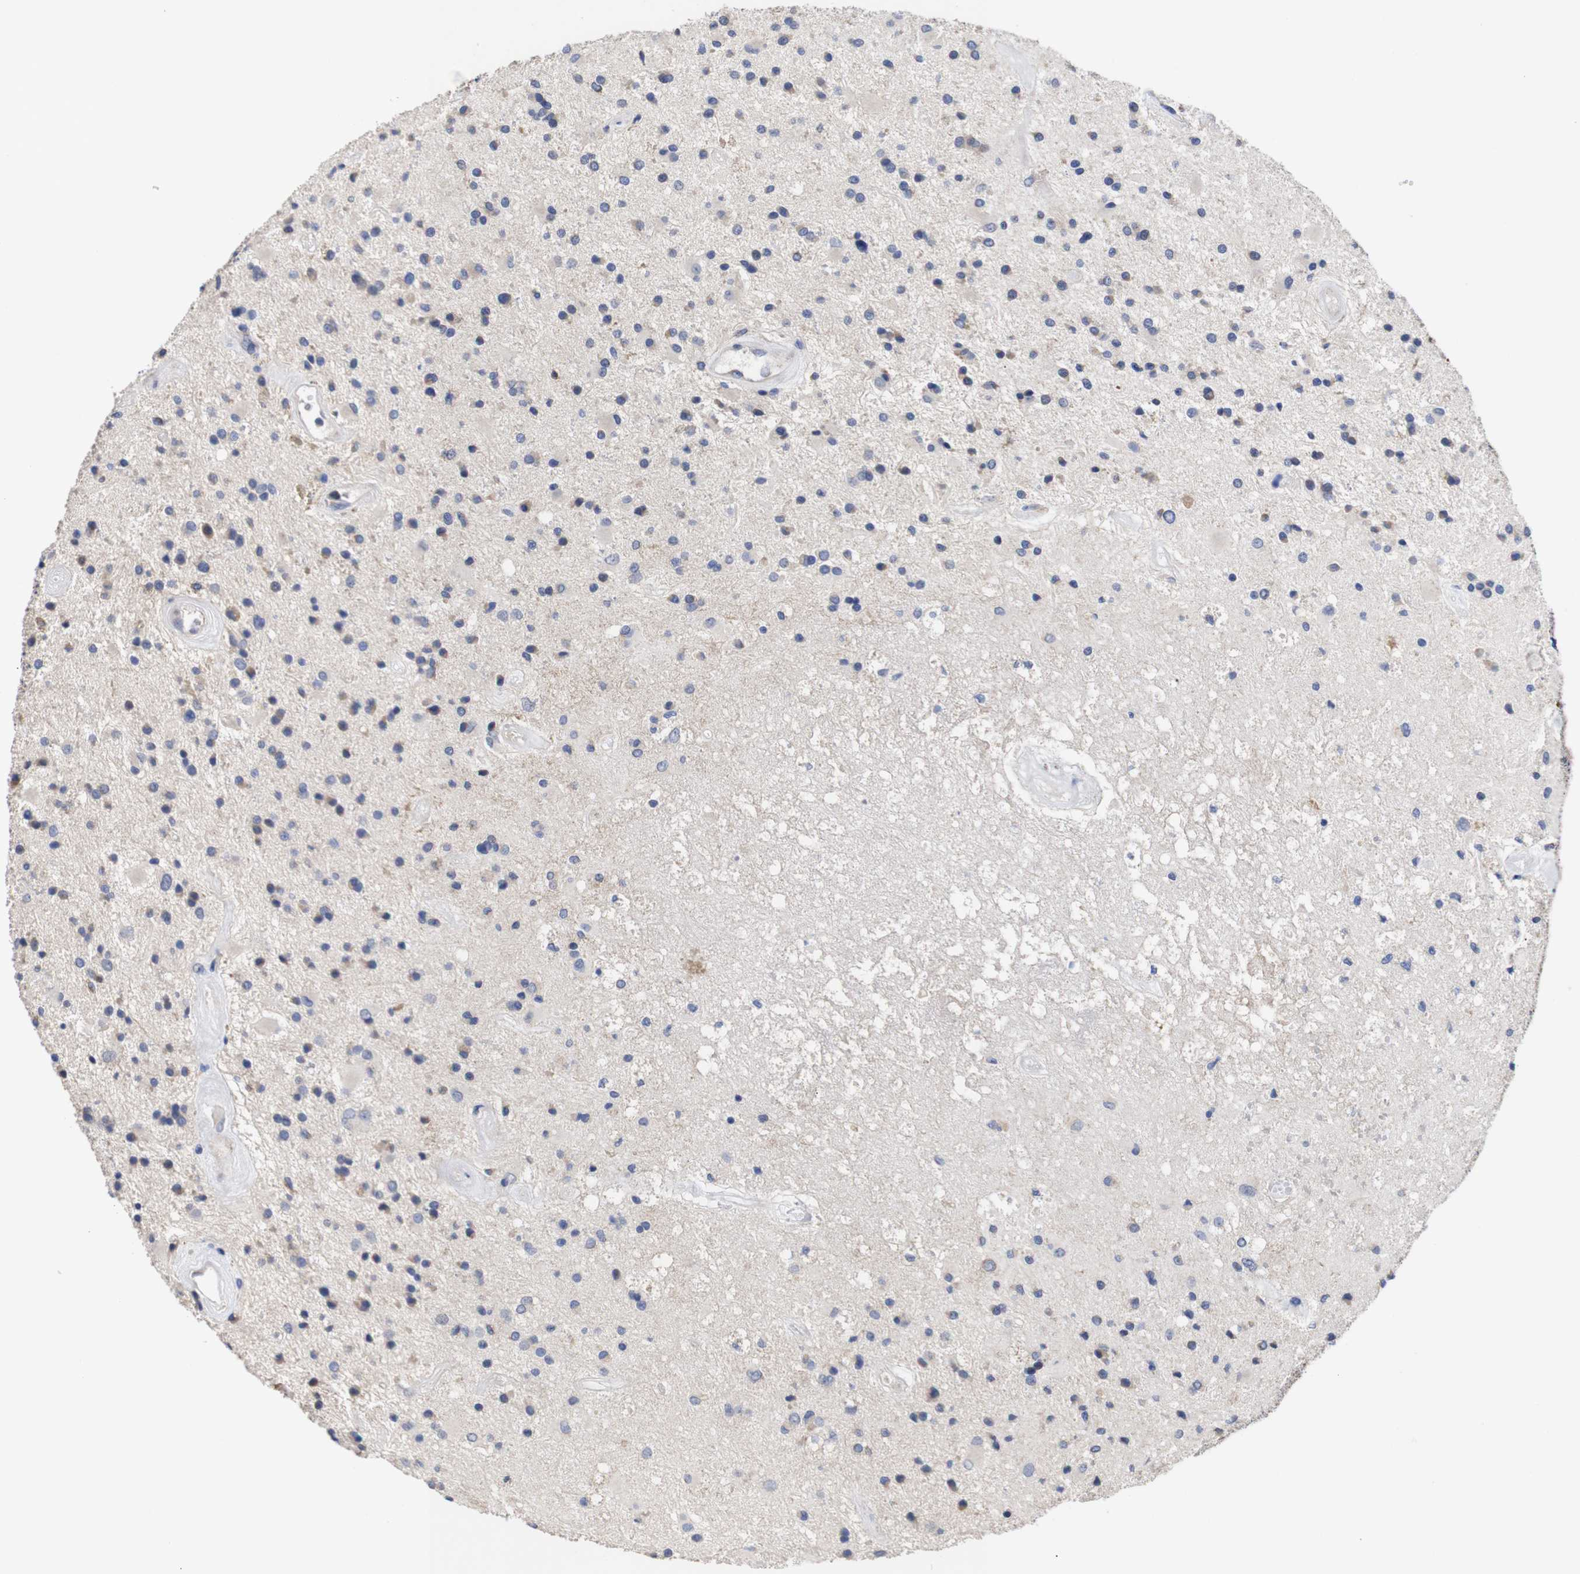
{"staining": {"intensity": "weak", "quantity": "<25%", "location": "cytoplasmic/membranous"}, "tissue": "glioma", "cell_type": "Tumor cells", "image_type": "cancer", "snomed": [{"axis": "morphology", "description": "Glioma, malignant, Low grade"}, {"axis": "topography", "description": "Brain"}], "caption": "An immunohistochemistry photomicrograph of low-grade glioma (malignant) is shown. There is no staining in tumor cells of low-grade glioma (malignant).", "gene": "OPN3", "patient": {"sex": "male", "age": 58}}